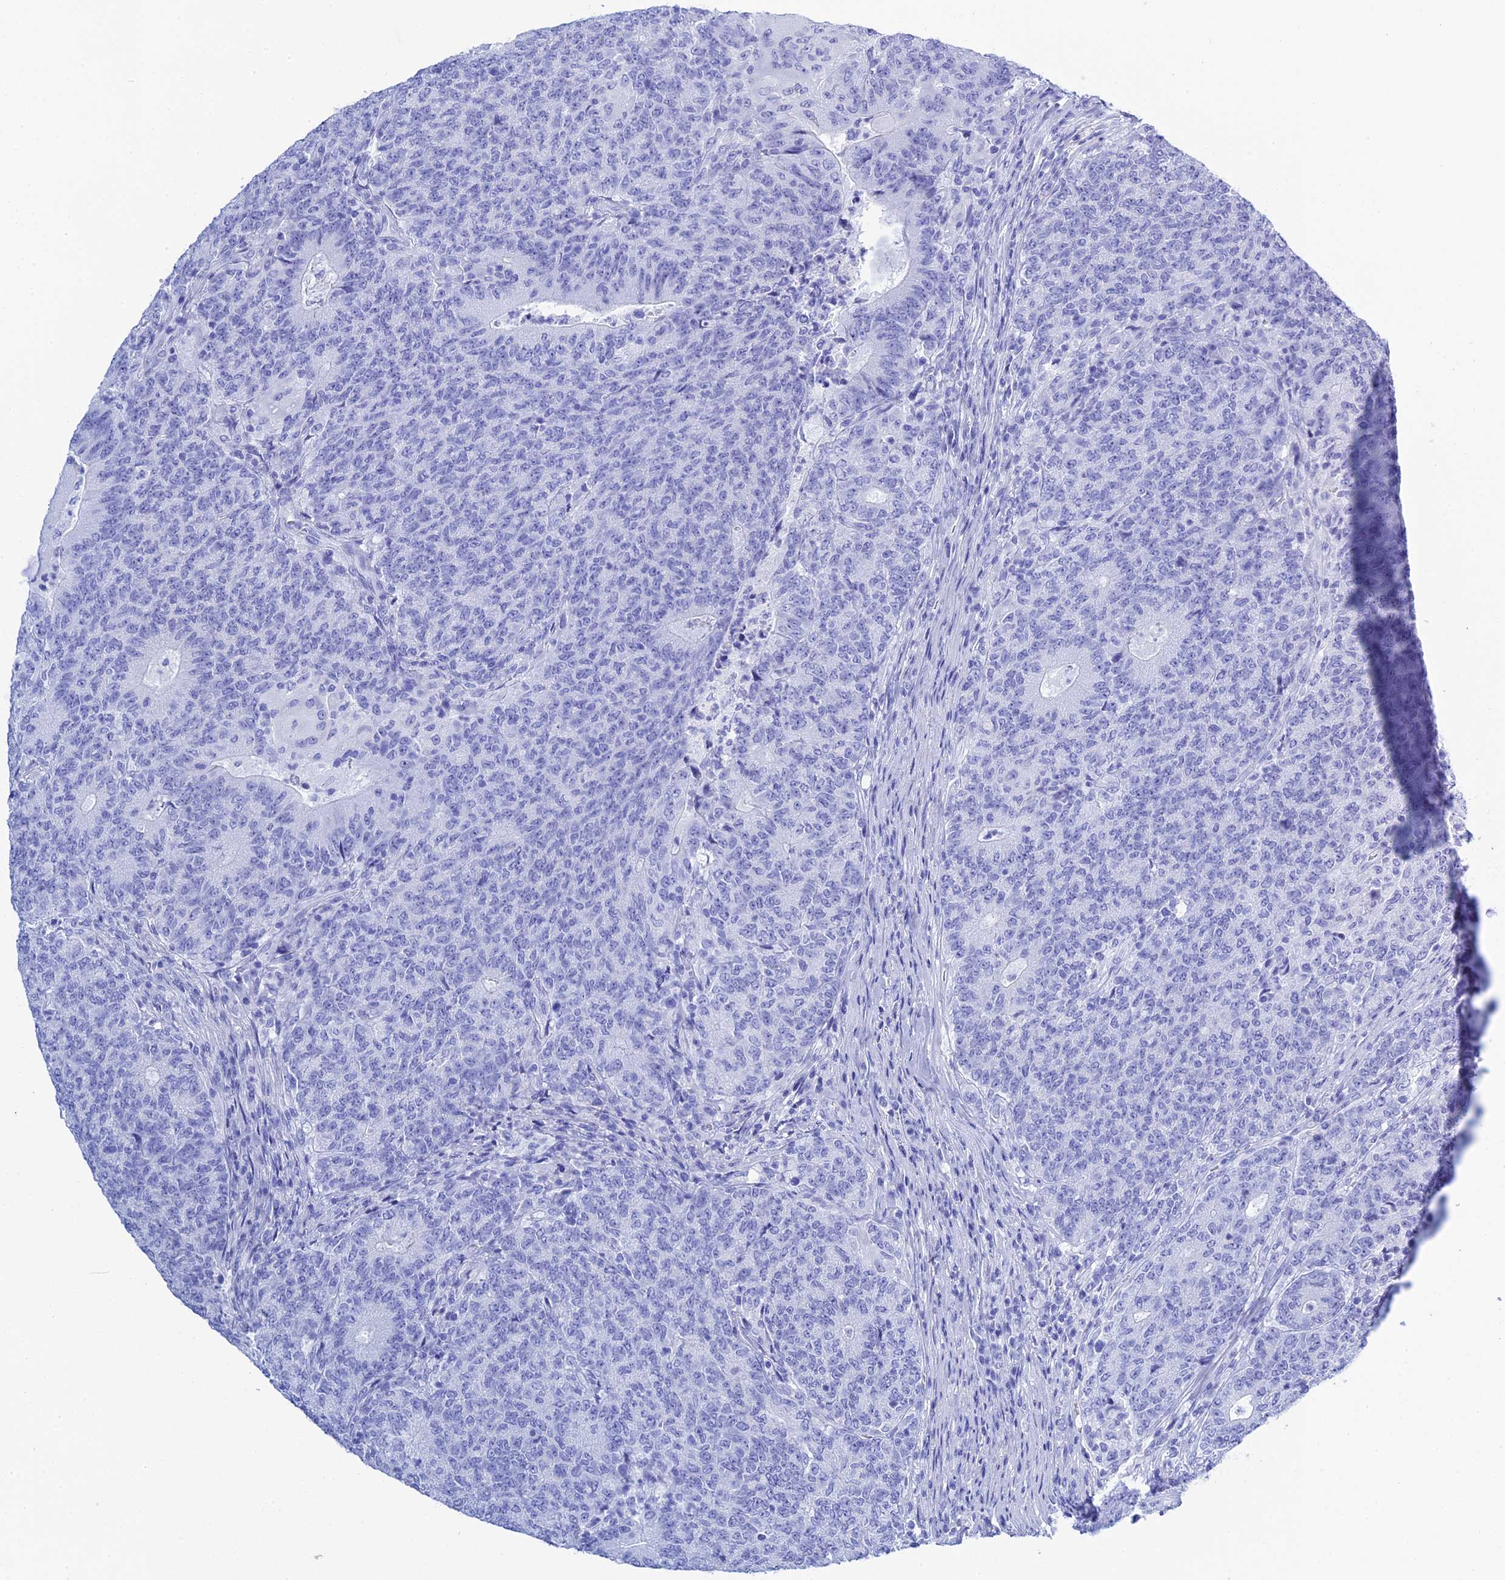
{"staining": {"intensity": "negative", "quantity": "none", "location": "none"}, "tissue": "colorectal cancer", "cell_type": "Tumor cells", "image_type": "cancer", "snomed": [{"axis": "morphology", "description": "Adenocarcinoma, NOS"}, {"axis": "topography", "description": "Colon"}], "caption": "Adenocarcinoma (colorectal) stained for a protein using IHC reveals no positivity tumor cells.", "gene": "TEX101", "patient": {"sex": "female", "age": 75}}